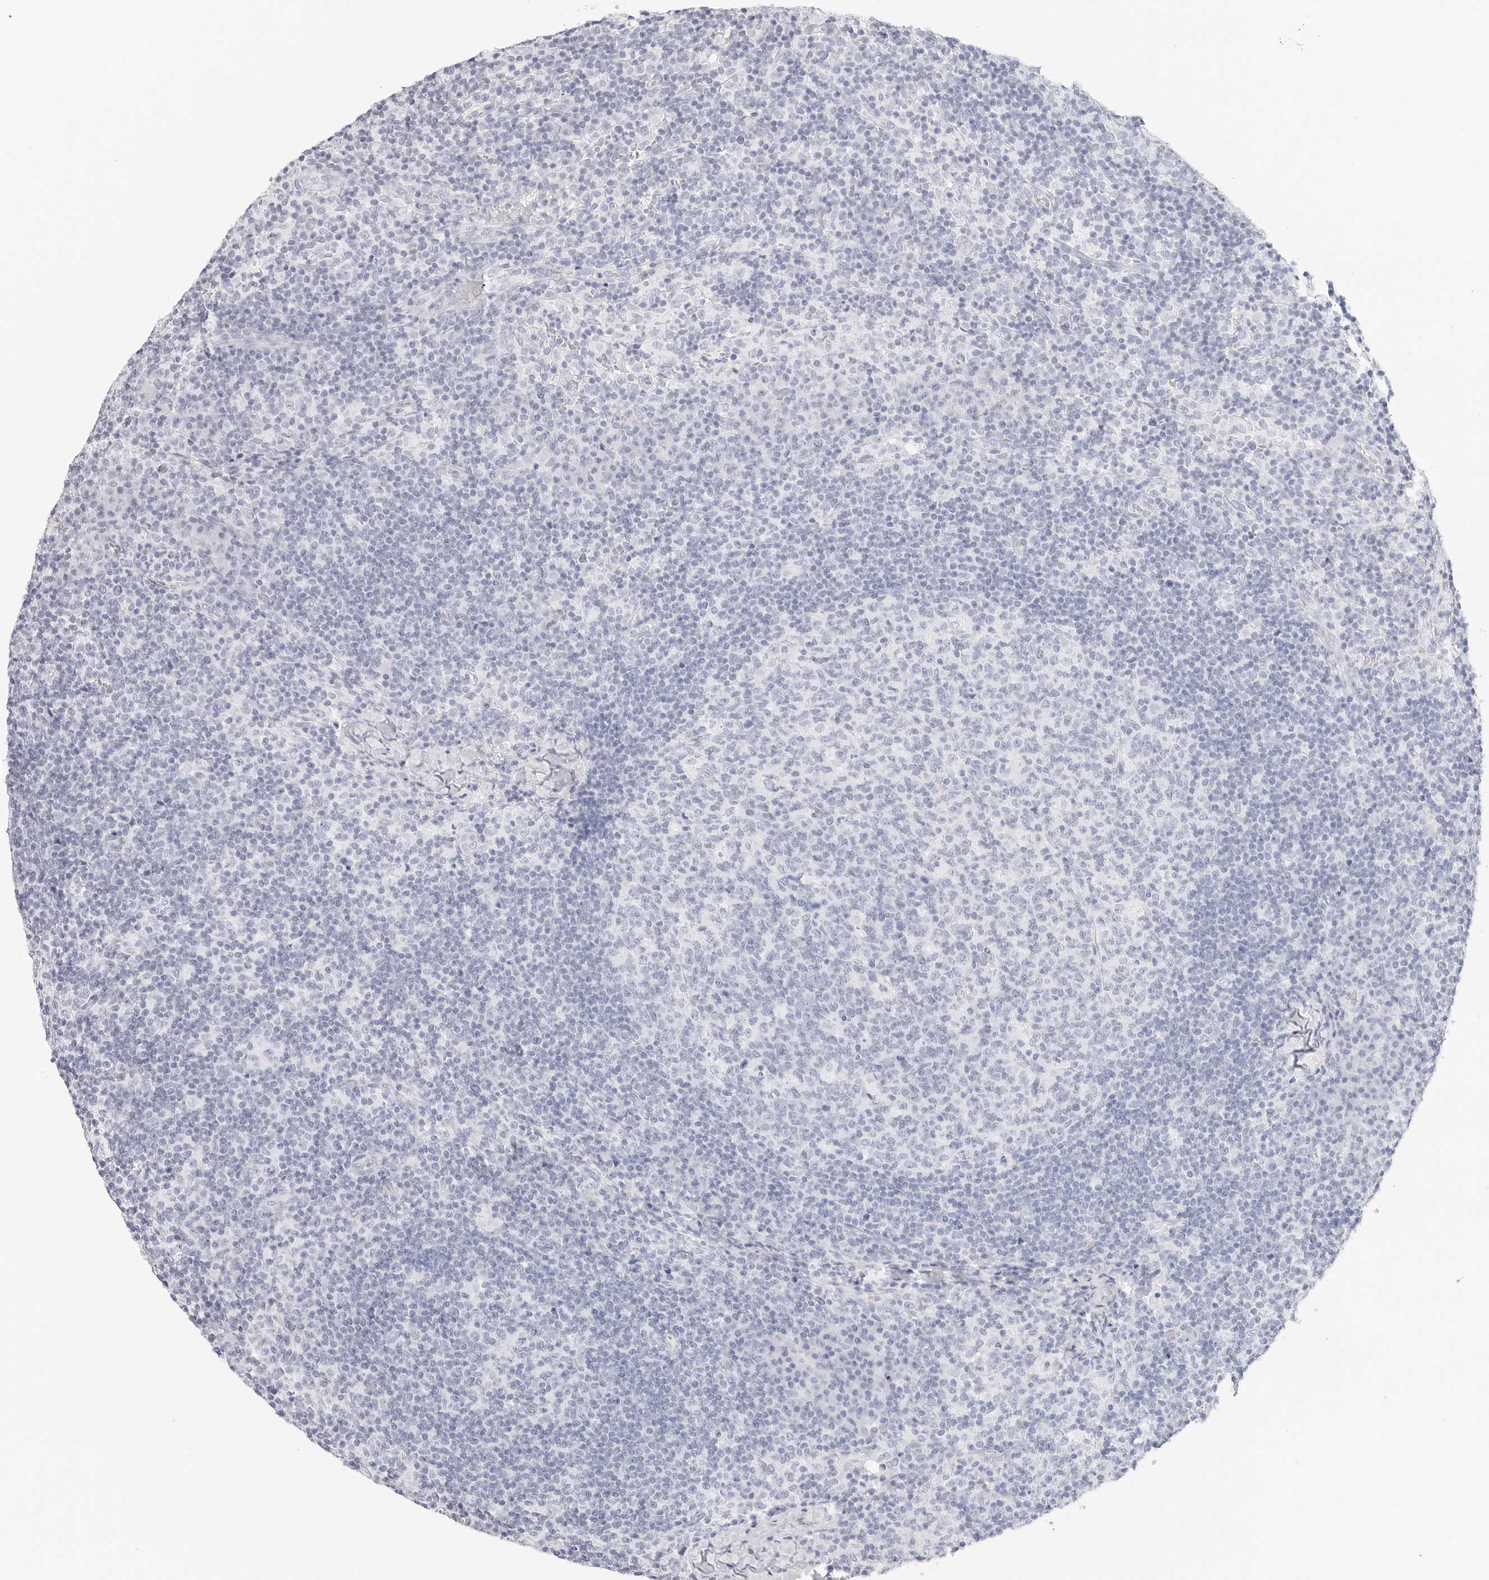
{"staining": {"intensity": "negative", "quantity": "none", "location": "none"}, "tissue": "lymph node", "cell_type": "Germinal center cells", "image_type": "normal", "snomed": [{"axis": "morphology", "description": "Normal tissue, NOS"}, {"axis": "morphology", "description": "Inflammation, NOS"}, {"axis": "topography", "description": "Lymph node"}], "caption": "This histopathology image is of unremarkable lymph node stained with IHC to label a protein in brown with the nuclei are counter-stained blue. There is no positivity in germinal center cells.", "gene": "TFF2", "patient": {"sex": "male", "age": 55}}